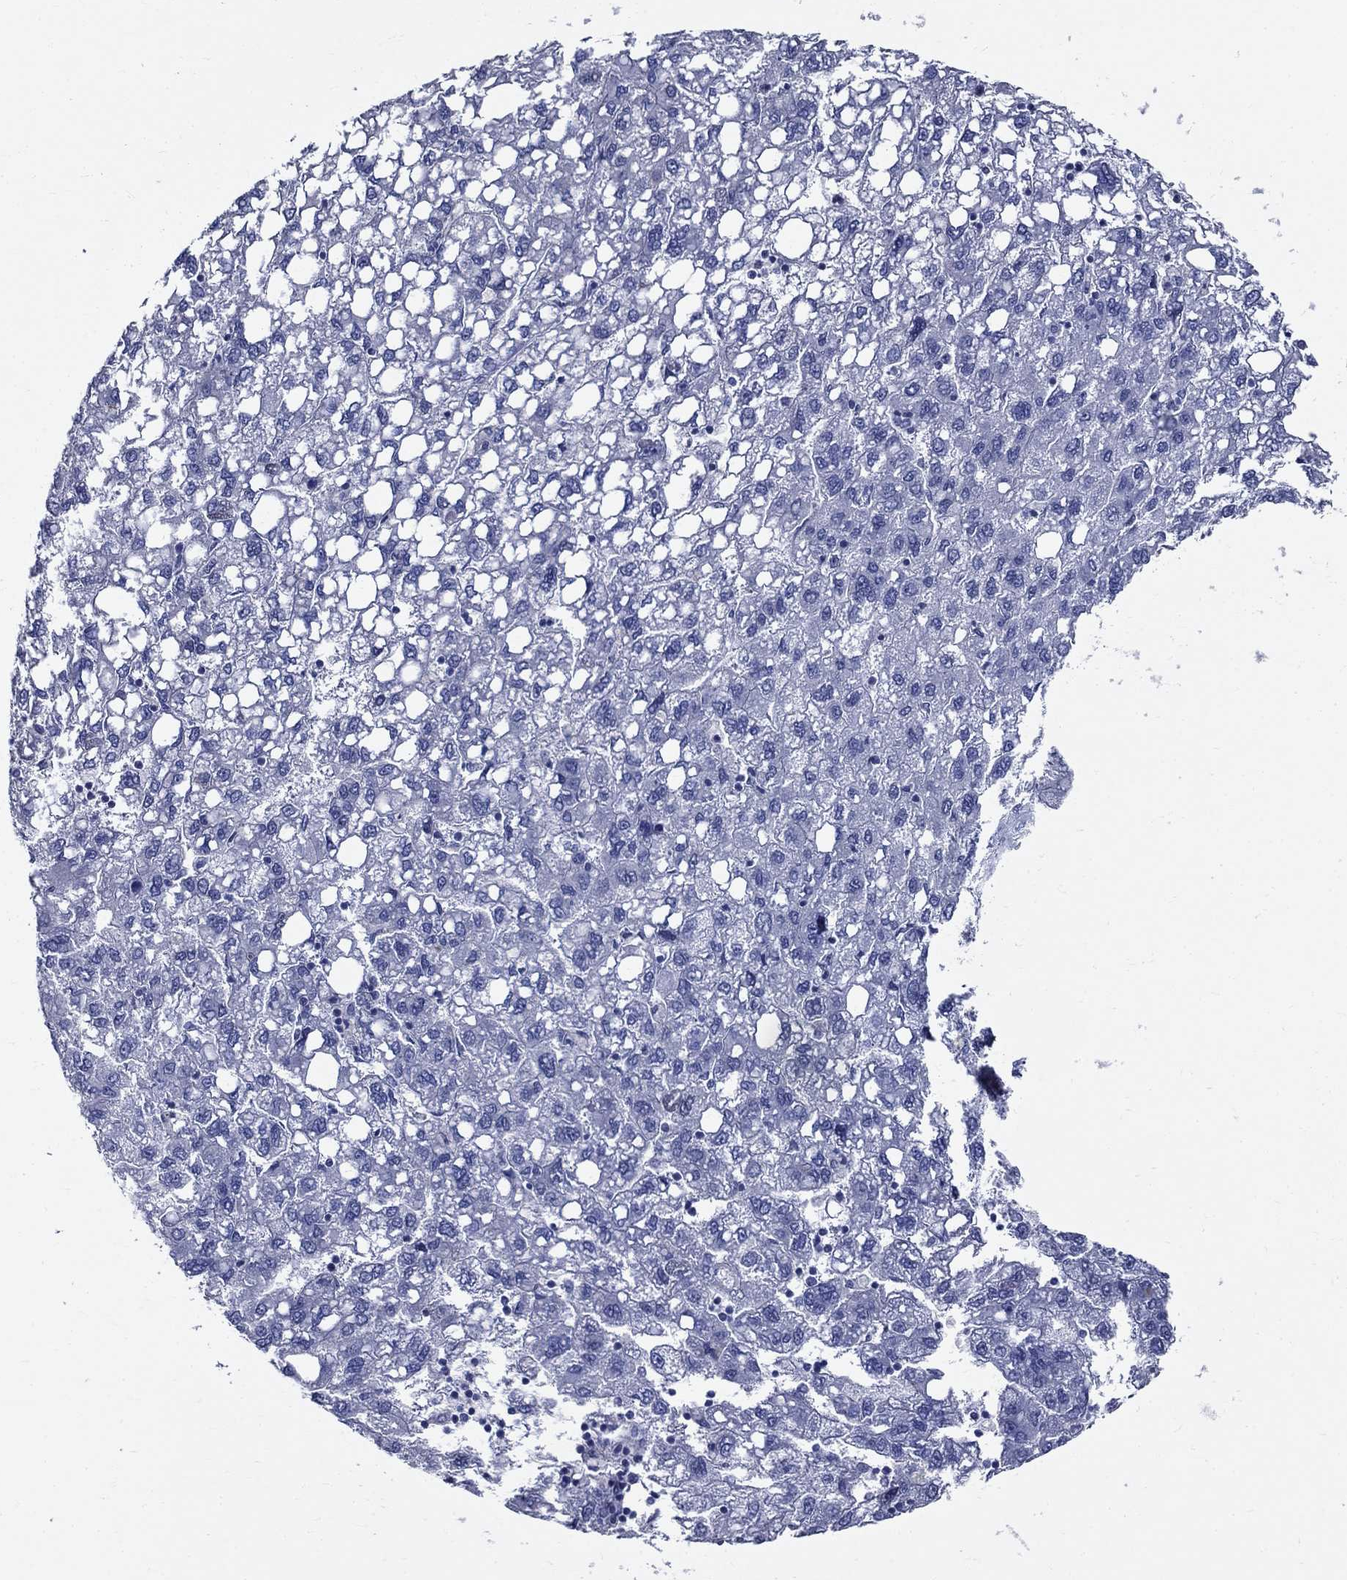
{"staining": {"intensity": "negative", "quantity": "none", "location": "none"}, "tissue": "liver cancer", "cell_type": "Tumor cells", "image_type": "cancer", "snomed": [{"axis": "morphology", "description": "Carcinoma, Hepatocellular, NOS"}, {"axis": "topography", "description": "Liver"}], "caption": "Protein analysis of liver cancer (hepatocellular carcinoma) reveals no significant expression in tumor cells.", "gene": "GUCA1A", "patient": {"sex": "female", "age": 82}}